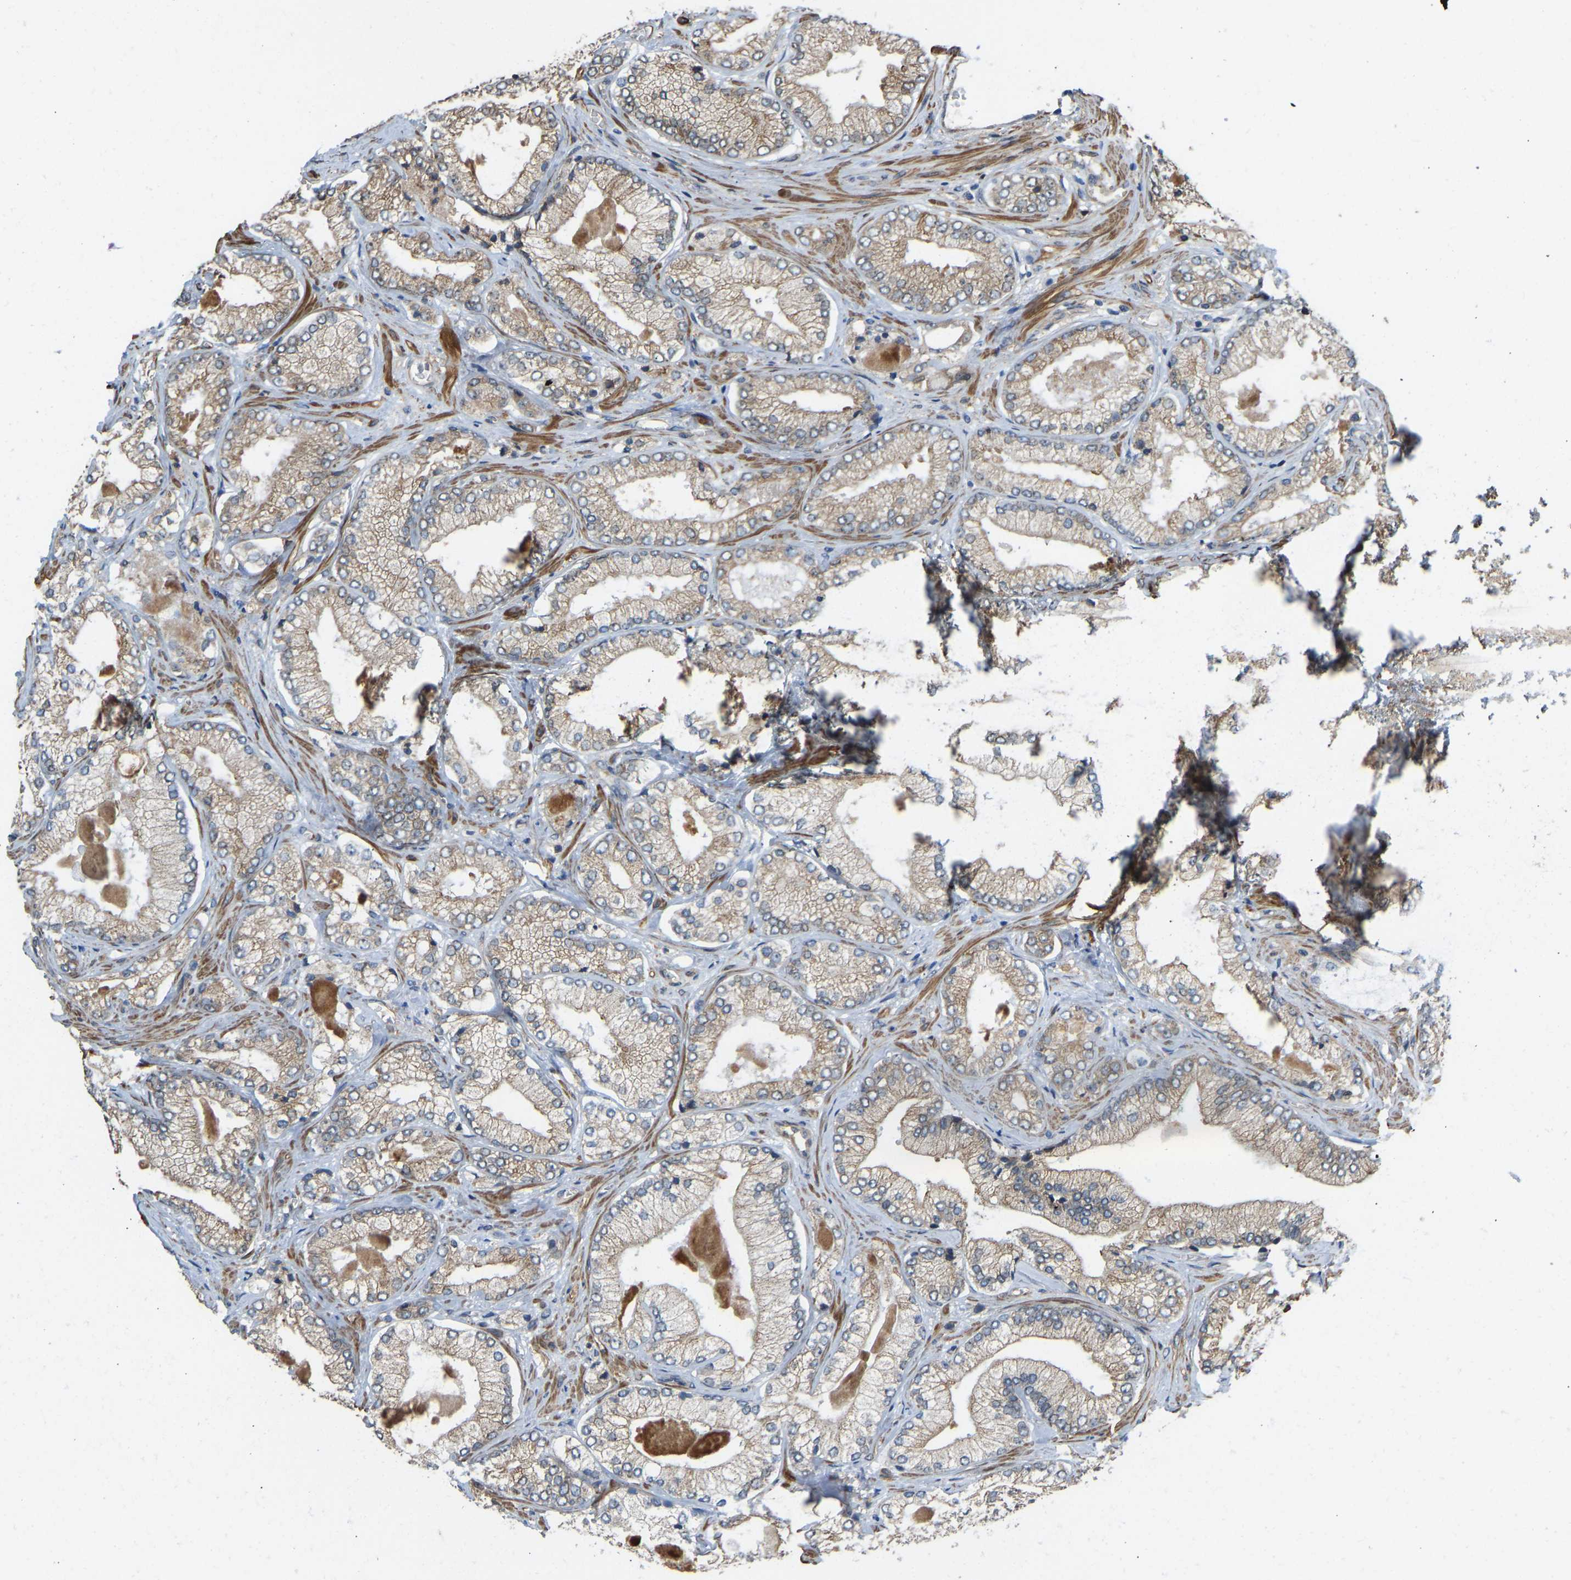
{"staining": {"intensity": "weak", "quantity": "25%-75%", "location": "cytoplasmic/membranous"}, "tissue": "prostate cancer", "cell_type": "Tumor cells", "image_type": "cancer", "snomed": [{"axis": "morphology", "description": "Adenocarcinoma, Low grade"}, {"axis": "topography", "description": "Prostate"}], "caption": "Prostate cancer (low-grade adenocarcinoma) tissue shows weak cytoplasmic/membranous staining in approximately 25%-75% of tumor cells", "gene": "OS9", "patient": {"sex": "male", "age": 65}}